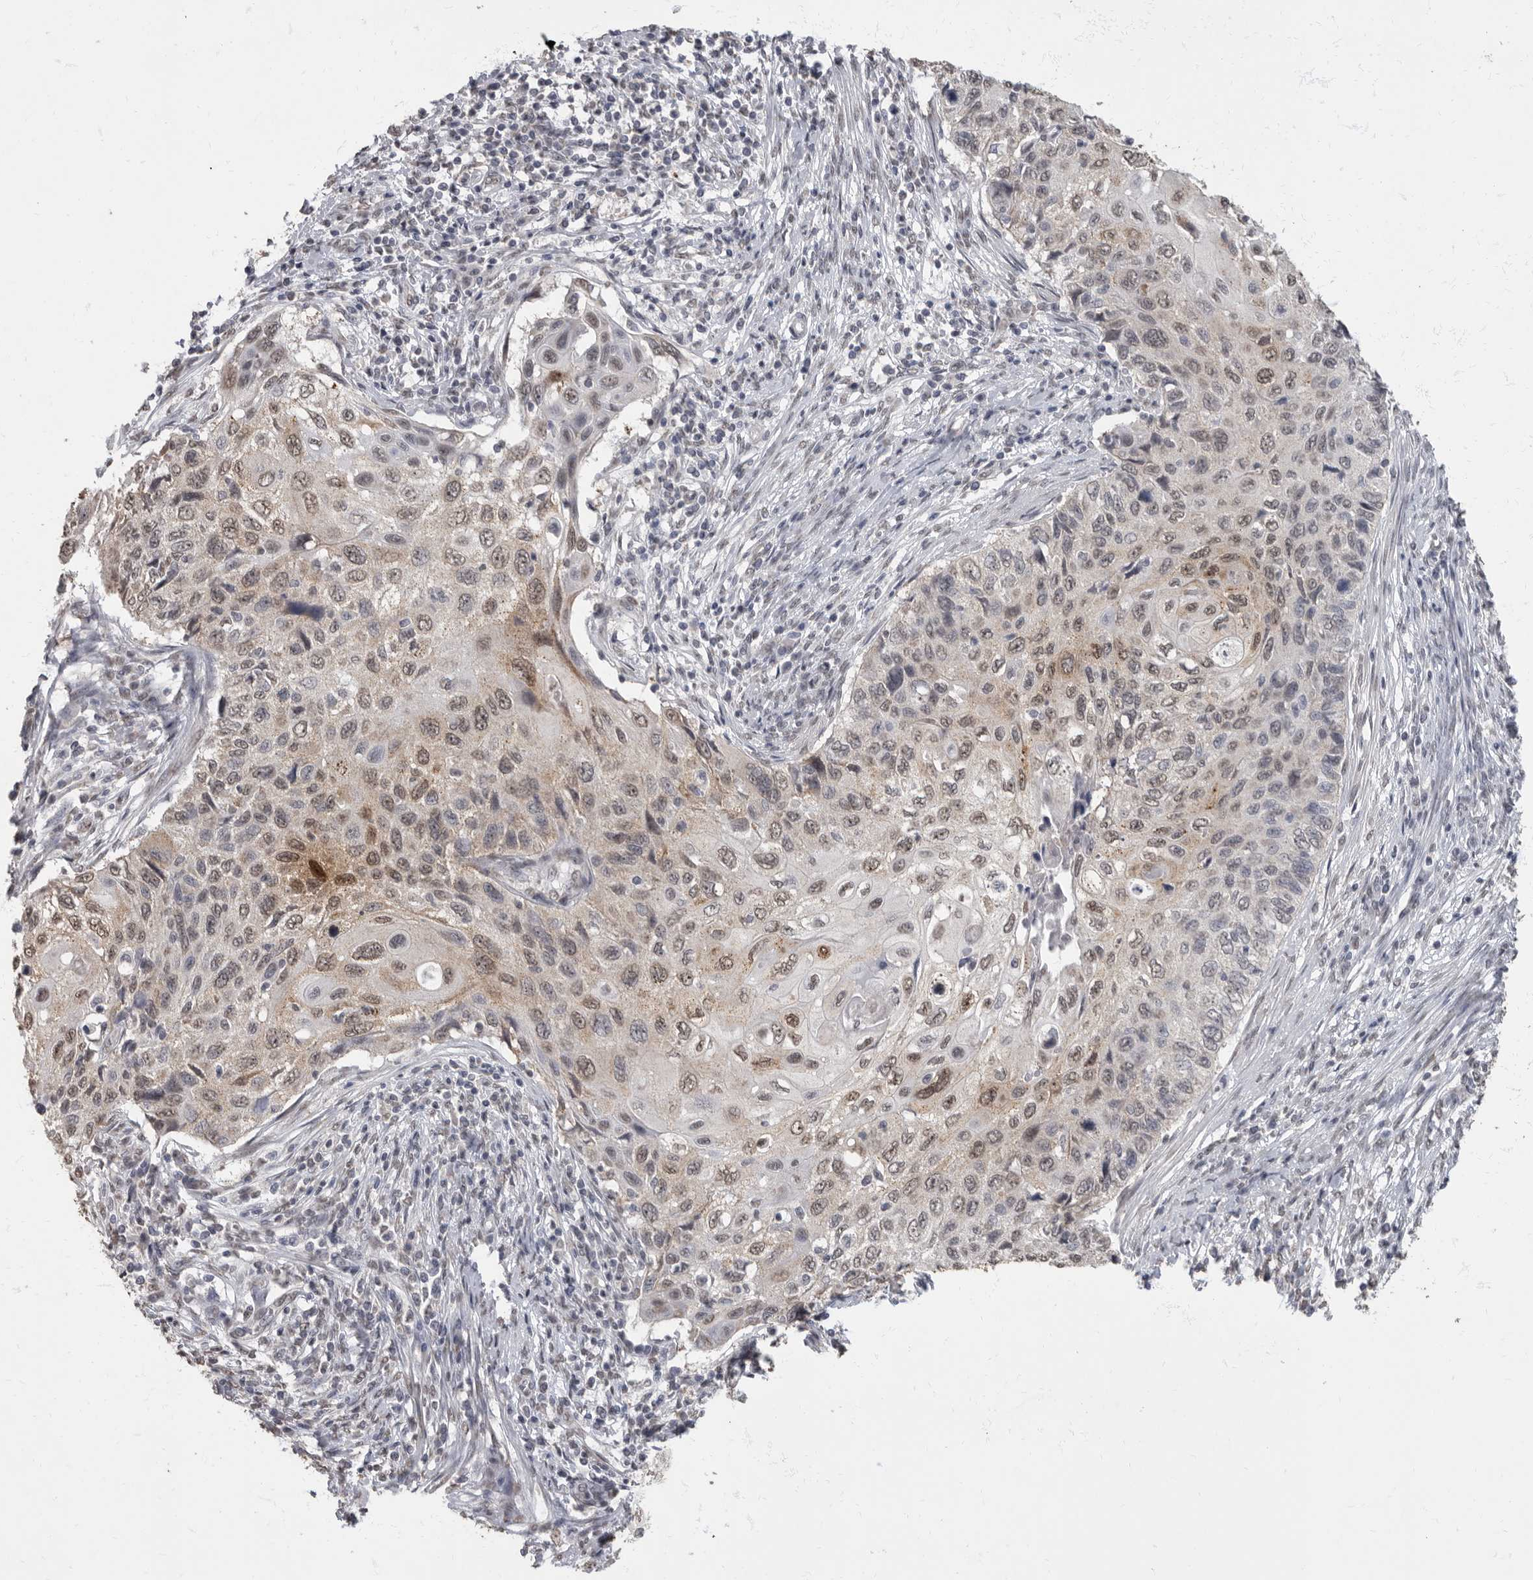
{"staining": {"intensity": "weak", "quantity": ">75%", "location": "nuclear"}, "tissue": "cervical cancer", "cell_type": "Tumor cells", "image_type": "cancer", "snomed": [{"axis": "morphology", "description": "Squamous cell carcinoma, NOS"}, {"axis": "topography", "description": "Cervix"}], "caption": "A brown stain shows weak nuclear positivity of a protein in cervical cancer (squamous cell carcinoma) tumor cells.", "gene": "NBL1", "patient": {"sex": "female", "age": 70}}